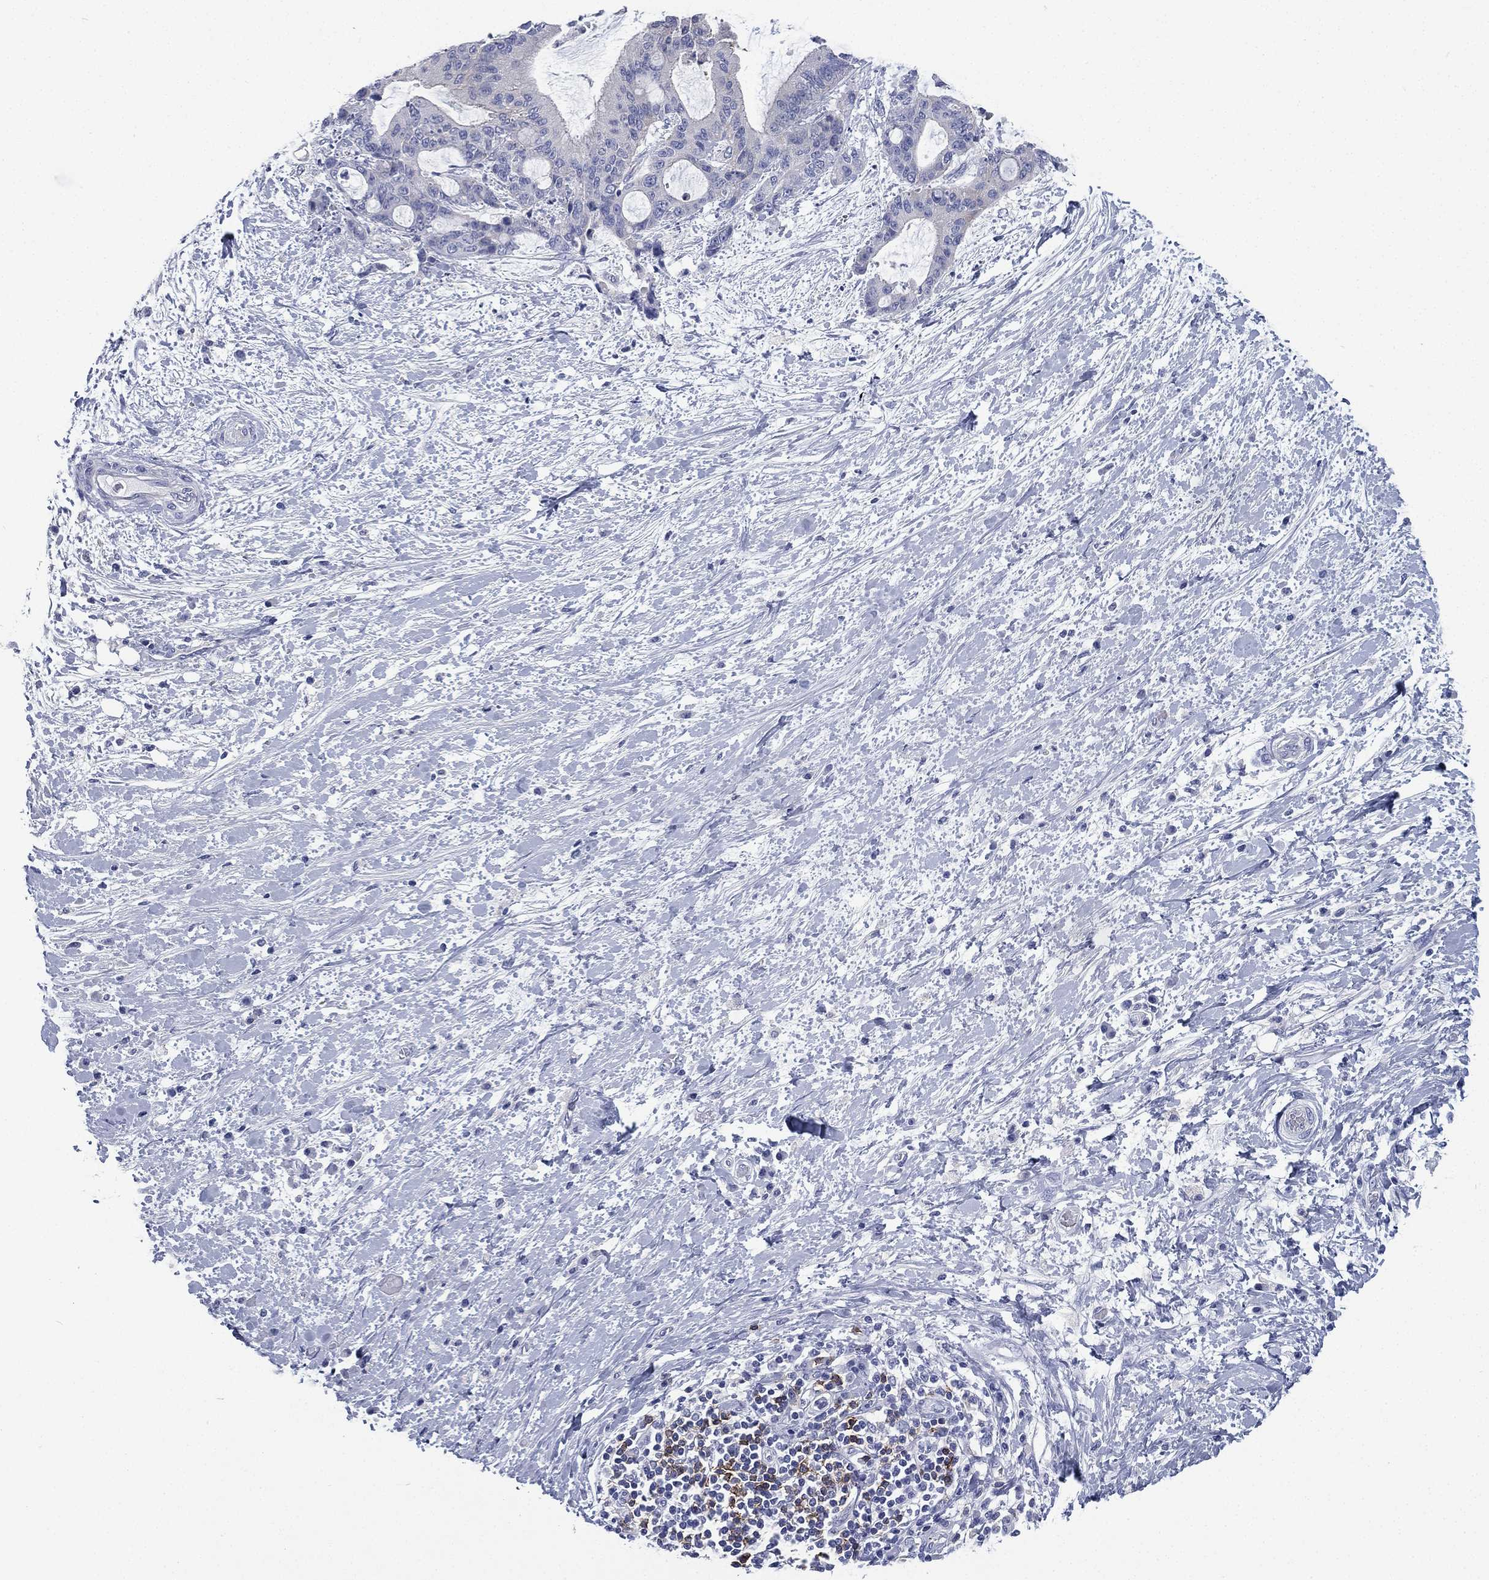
{"staining": {"intensity": "negative", "quantity": "none", "location": "none"}, "tissue": "liver cancer", "cell_type": "Tumor cells", "image_type": "cancer", "snomed": [{"axis": "morphology", "description": "Cholangiocarcinoma"}, {"axis": "topography", "description": "Liver"}], "caption": "This micrograph is of liver cholangiocarcinoma stained with immunohistochemistry to label a protein in brown with the nuclei are counter-stained blue. There is no expression in tumor cells.", "gene": "FCER2", "patient": {"sex": "female", "age": 73}}